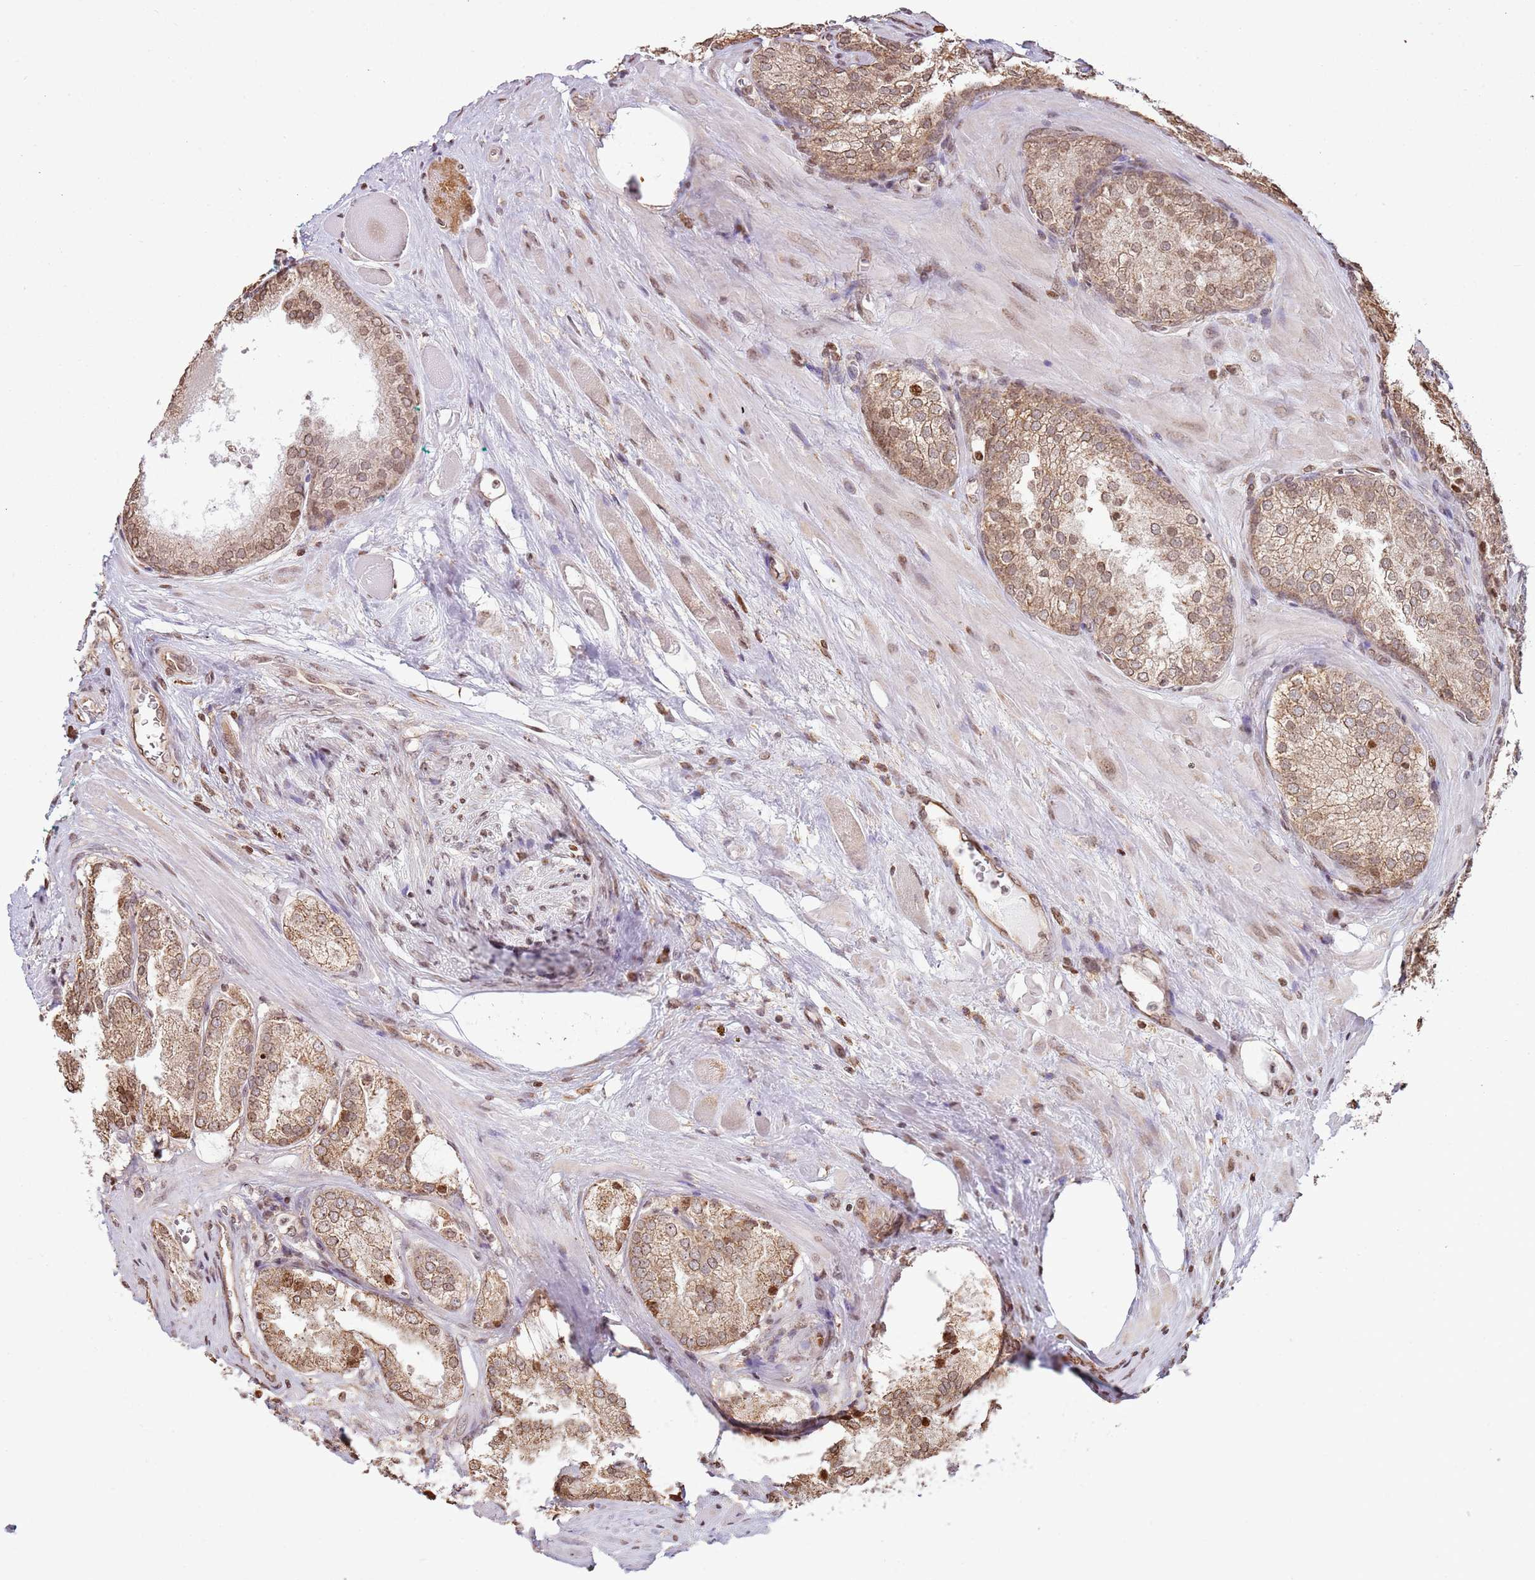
{"staining": {"intensity": "moderate", "quantity": ">75%", "location": "cytoplasmic/membranous"}, "tissue": "prostate cancer", "cell_type": "Tumor cells", "image_type": "cancer", "snomed": [{"axis": "morphology", "description": "Adenocarcinoma, Low grade"}, {"axis": "topography", "description": "Prostate"}], "caption": "About >75% of tumor cells in prostate cancer (low-grade adenocarcinoma) display moderate cytoplasmic/membranous protein expression as visualized by brown immunohistochemical staining.", "gene": "SCAF1", "patient": {"sex": "male", "age": 67}}